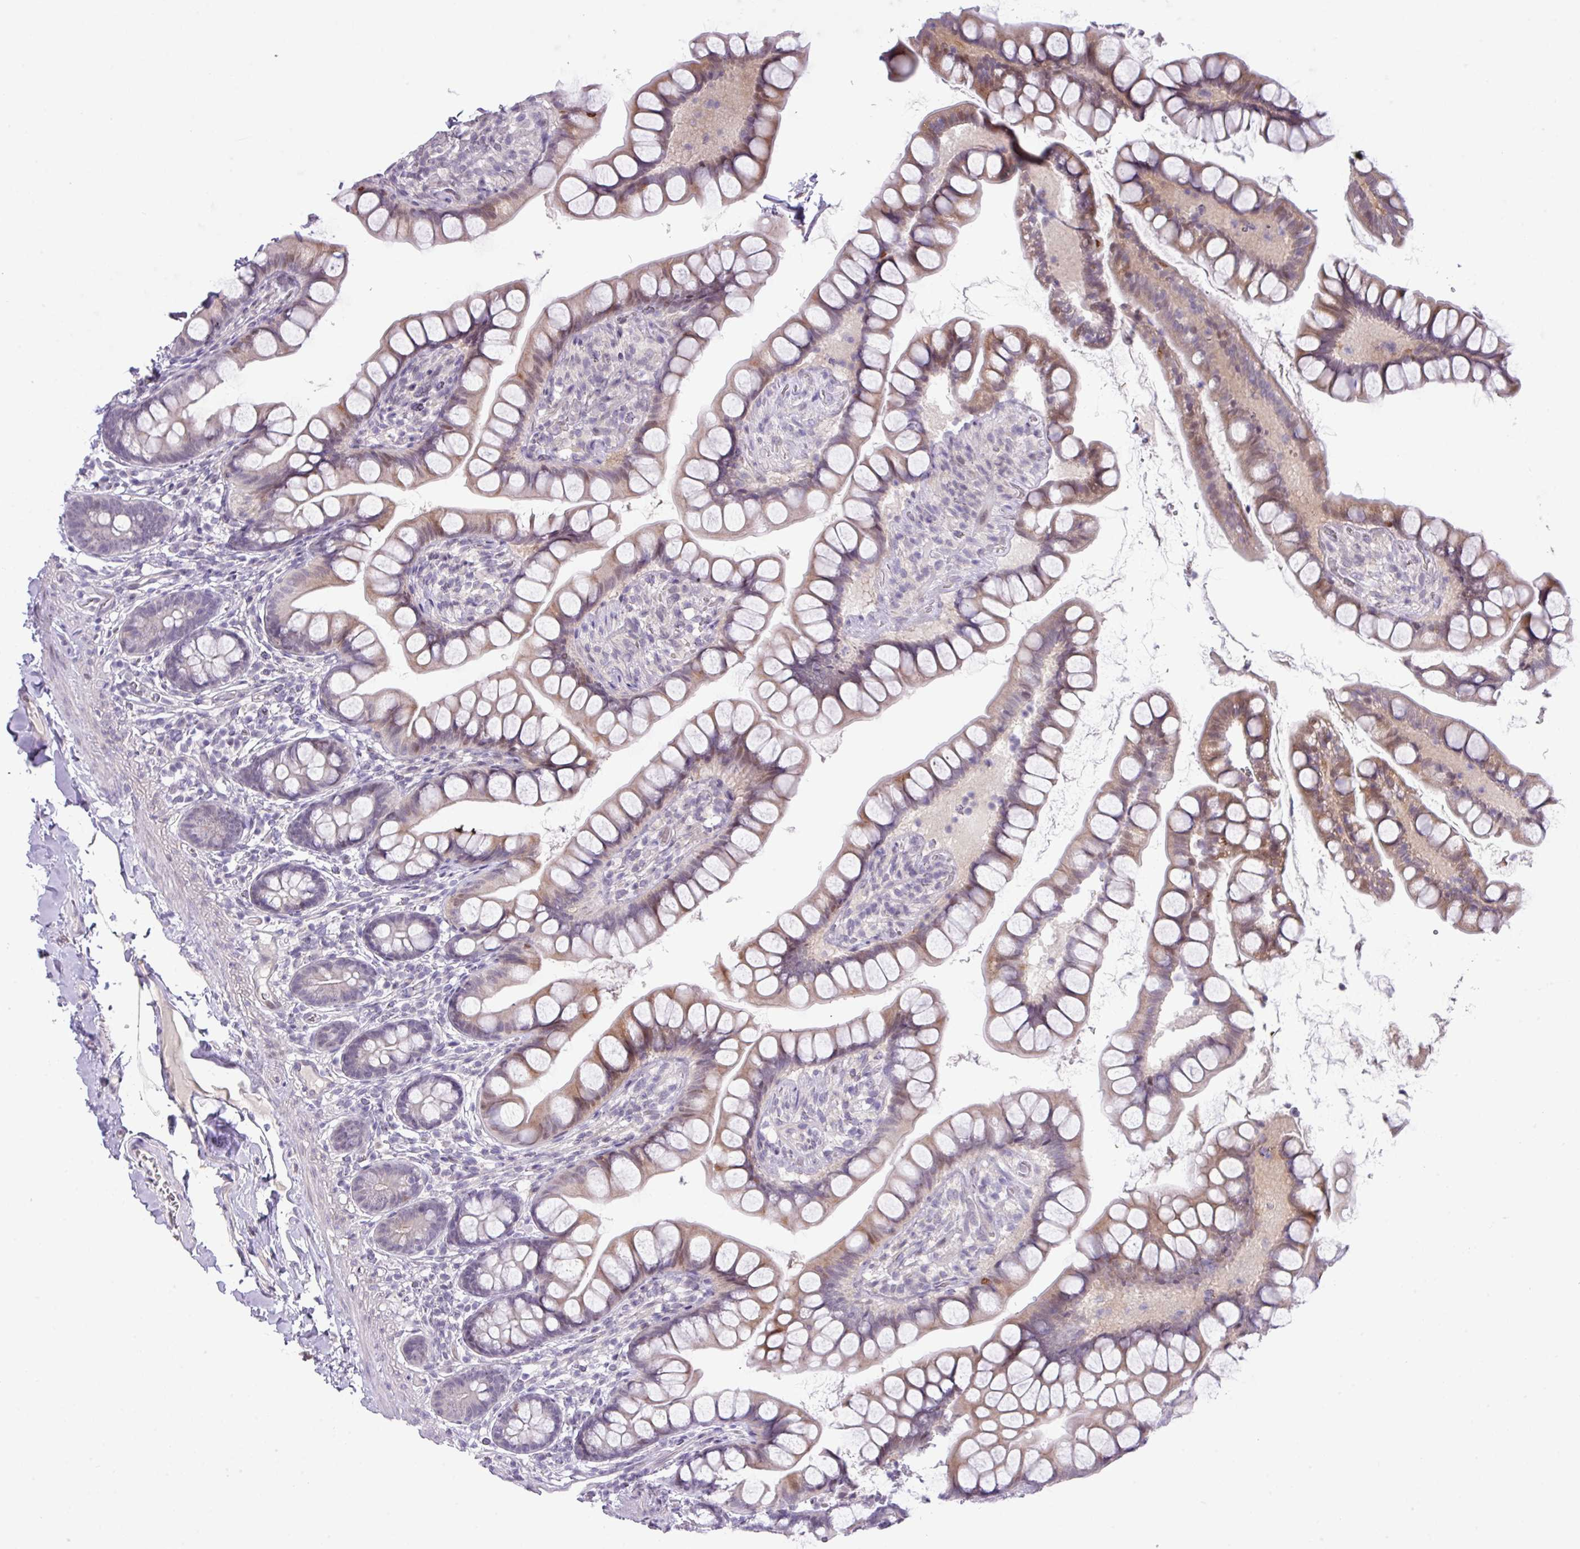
{"staining": {"intensity": "moderate", "quantity": "25%-75%", "location": "cytoplasmic/membranous,nuclear"}, "tissue": "small intestine", "cell_type": "Glandular cells", "image_type": "normal", "snomed": [{"axis": "morphology", "description": "Normal tissue, NOS"}, {"axis": "topography", "description": "Small intestine"}], "caption": "IHC photomicrograph of normal human small intestine stained for a protein (brown), which displays medium levels of moderate cytoplasmic/membranous,nuclear positivity in approximately 25%-75% of glandular cells.", "gene": "ANKRD13B", "patient": {"sex": "male", "age": 70}}